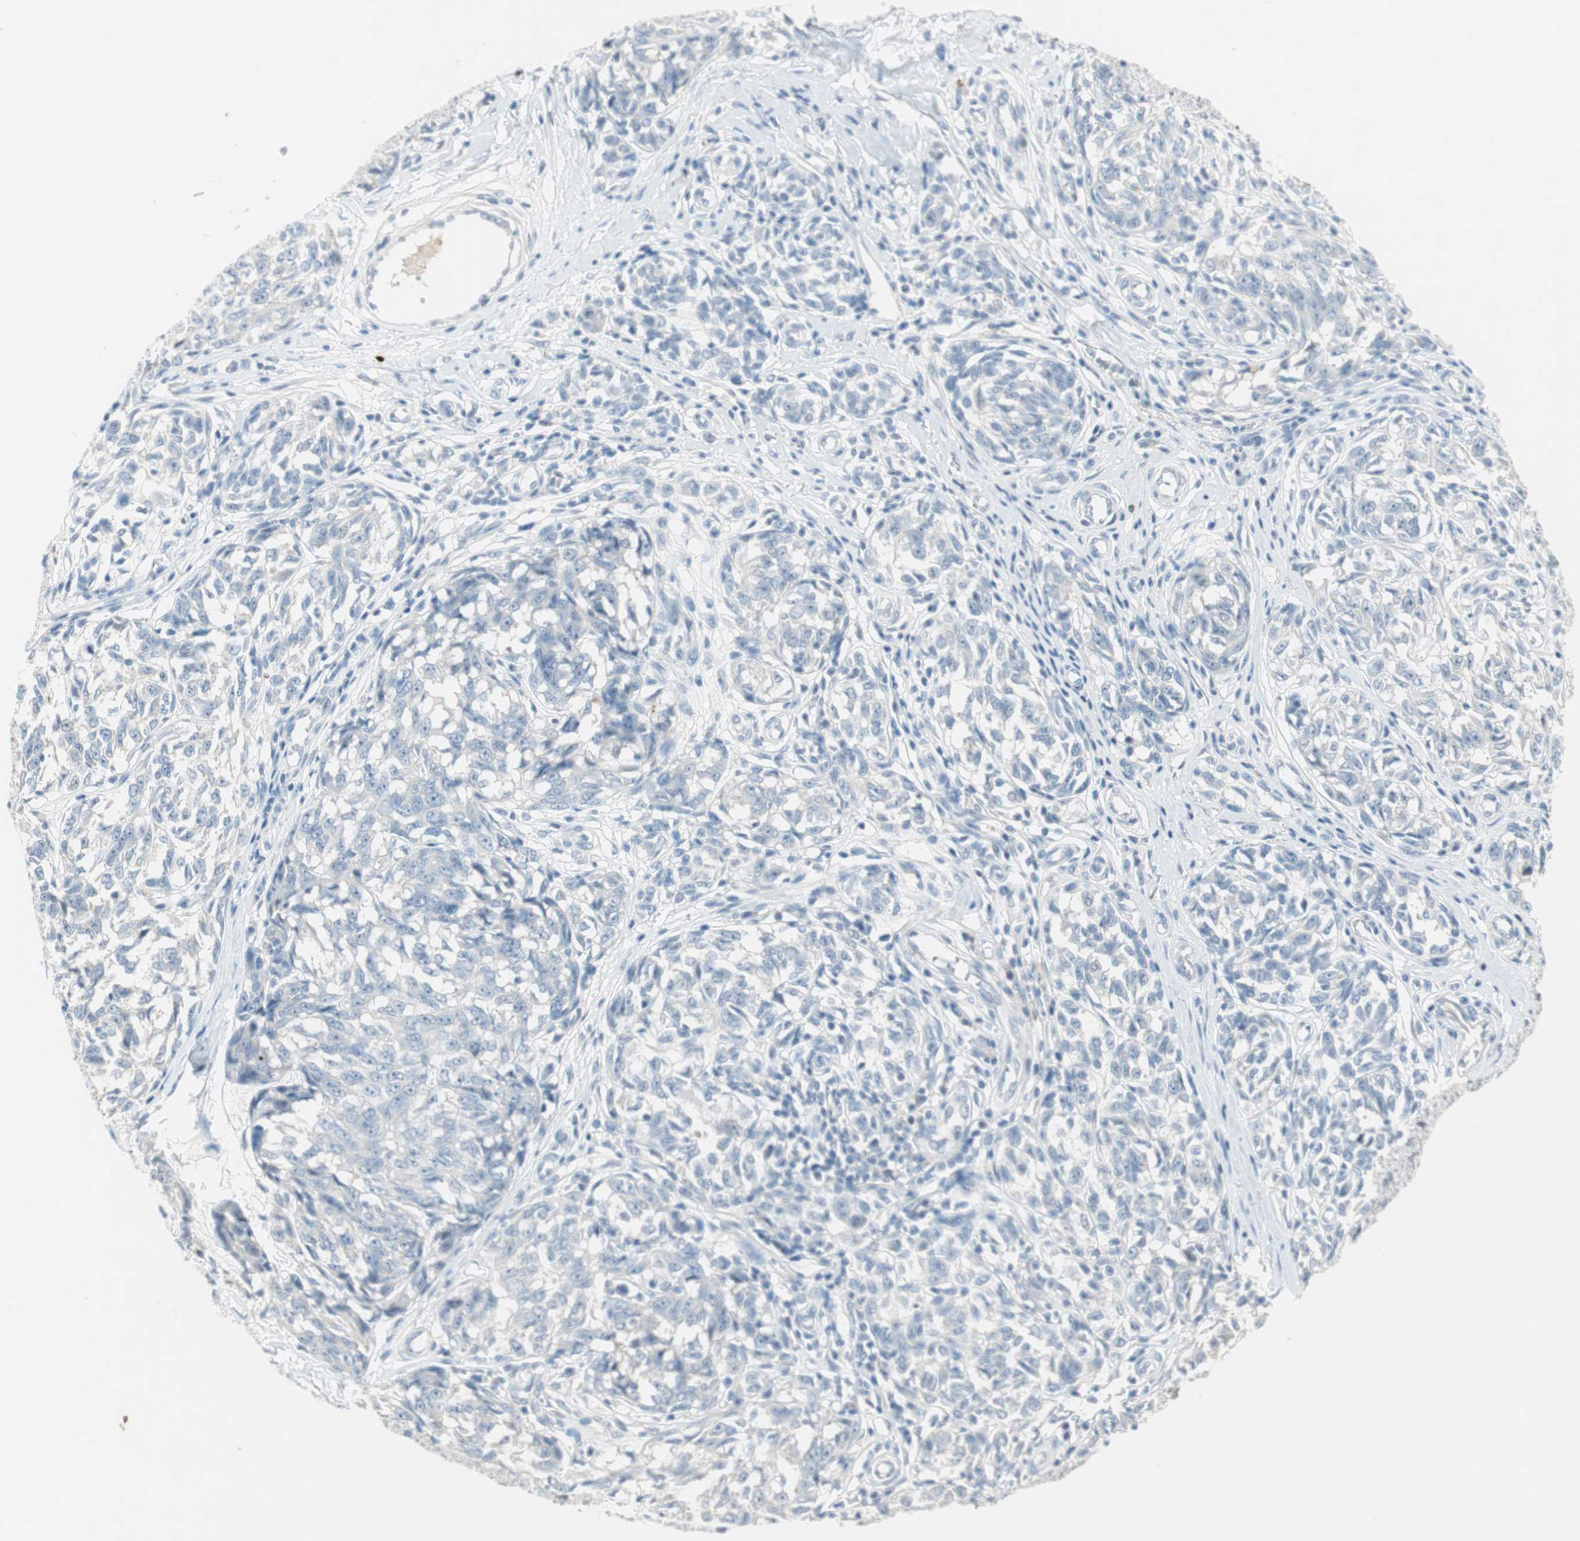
{"staining": {"intensity": "negative", "quantity": "none", "location": "none"}, "tissue": "melanoma", "cell_type": "Tumor cells", "image_type": "cancer", "snomed": [{"axis": "morphology", "description": "Malignant melanoma, NOS"}, {"axis": "topography", "description": "Skin"}], "caption": "Image shows no protein staining in tumor cells of melanoma tissue.", "gene": "PDZK1", "patient": {"sex": "female", "age": 64}}